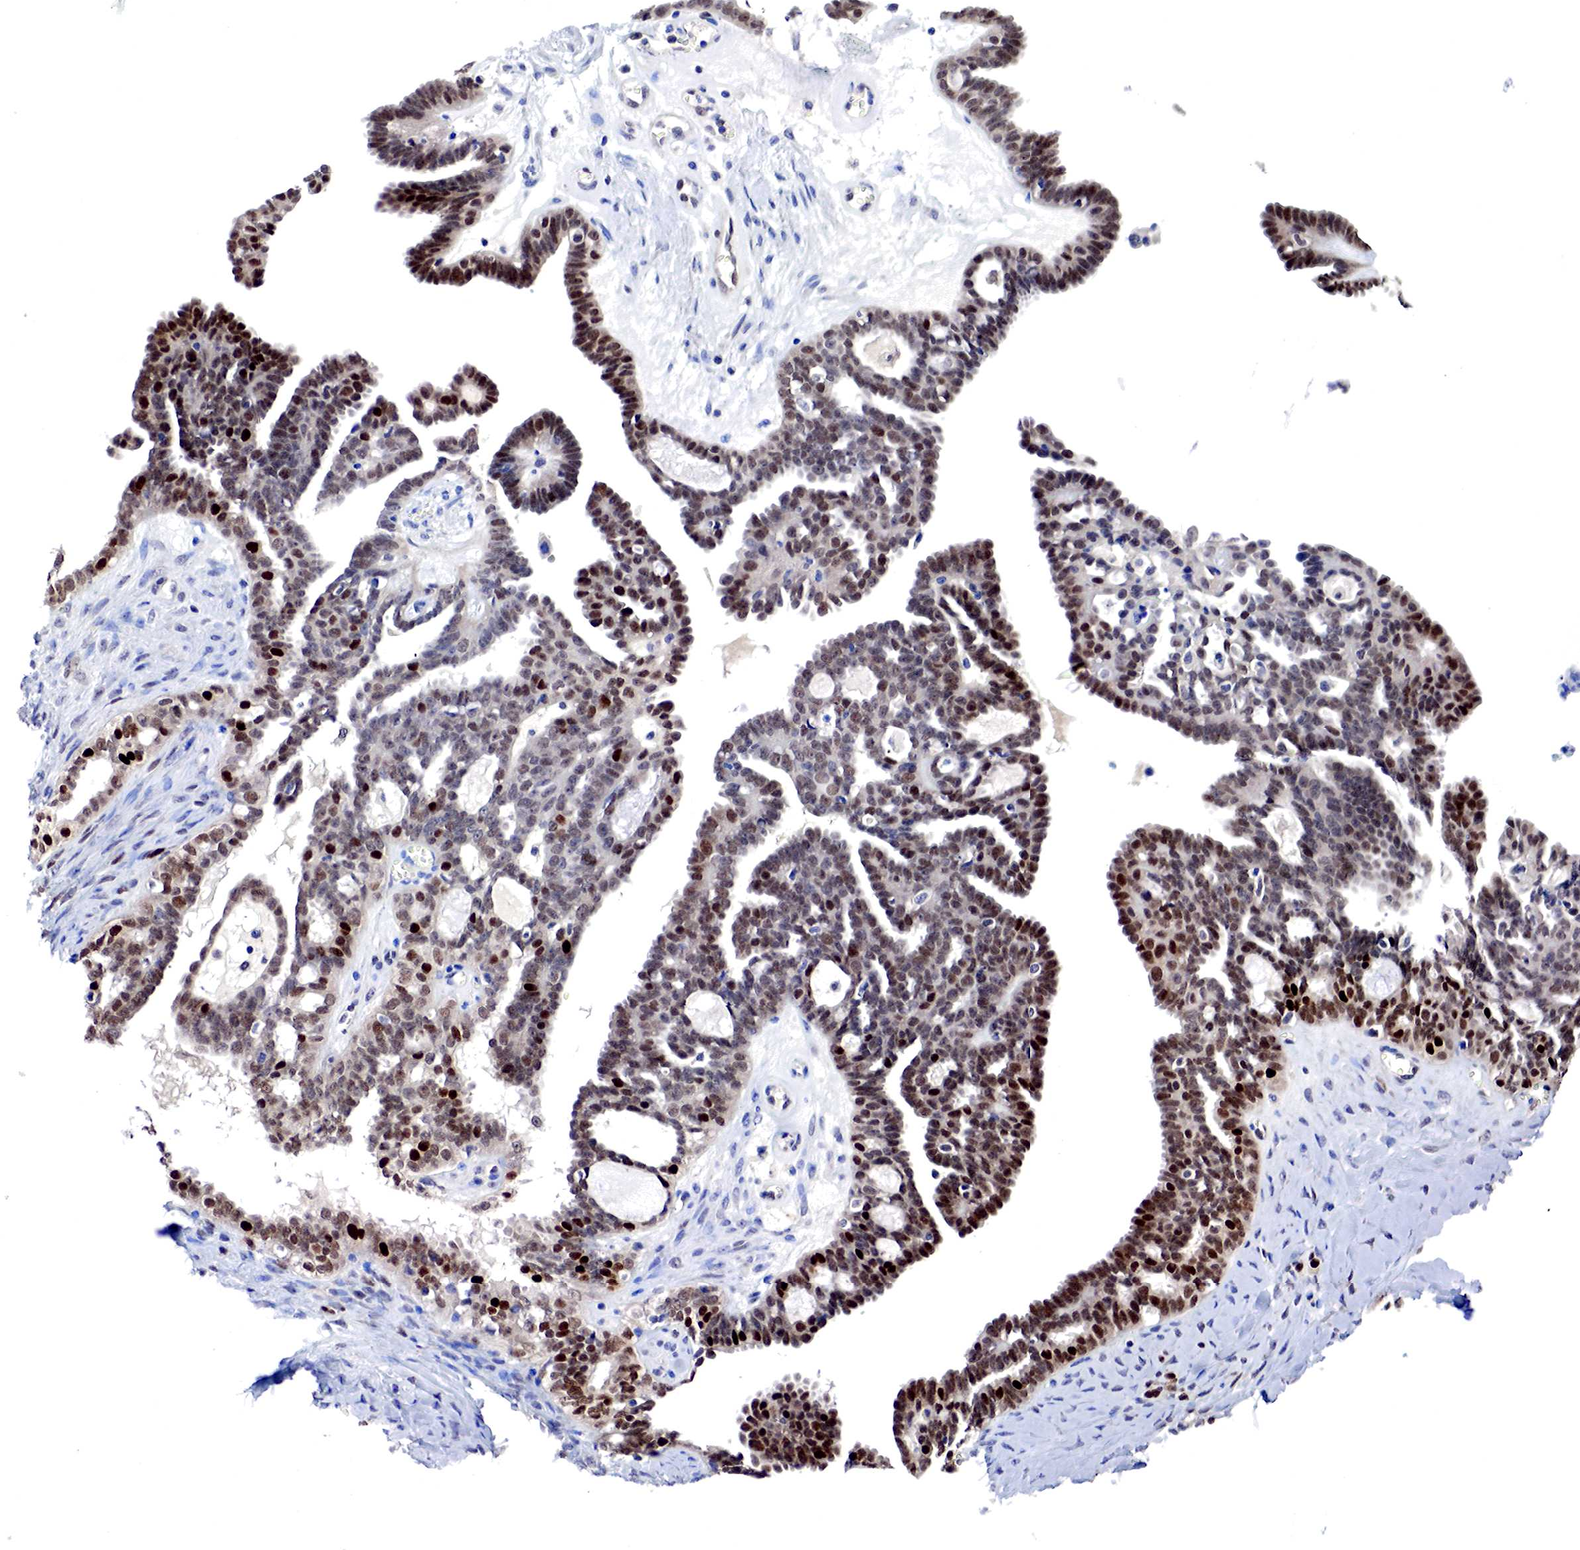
{"staining": {"intensity": "strong", "quantity": ">75%", "location": "cytoplasmic/membranous,nuclear"}, "tissue": "ovarian cancer", "cell_type": "Tumor cells", "image_type": "cancer", "snomed": [{"axis": "morphology", "description": "Cystadenocarcinoma, serous, NOS"}, {"axis": "topography", "description": "Ovary"}], "caption": "The micrograph displays immunohistochemical staining of ovarian cancer. There is strong cytoplasmic/membranous and nuclear staining is identified in approximately >75% of tumor cells.", "gene": "PABIR2", "patient": {"sex": "female", "age": 71}}